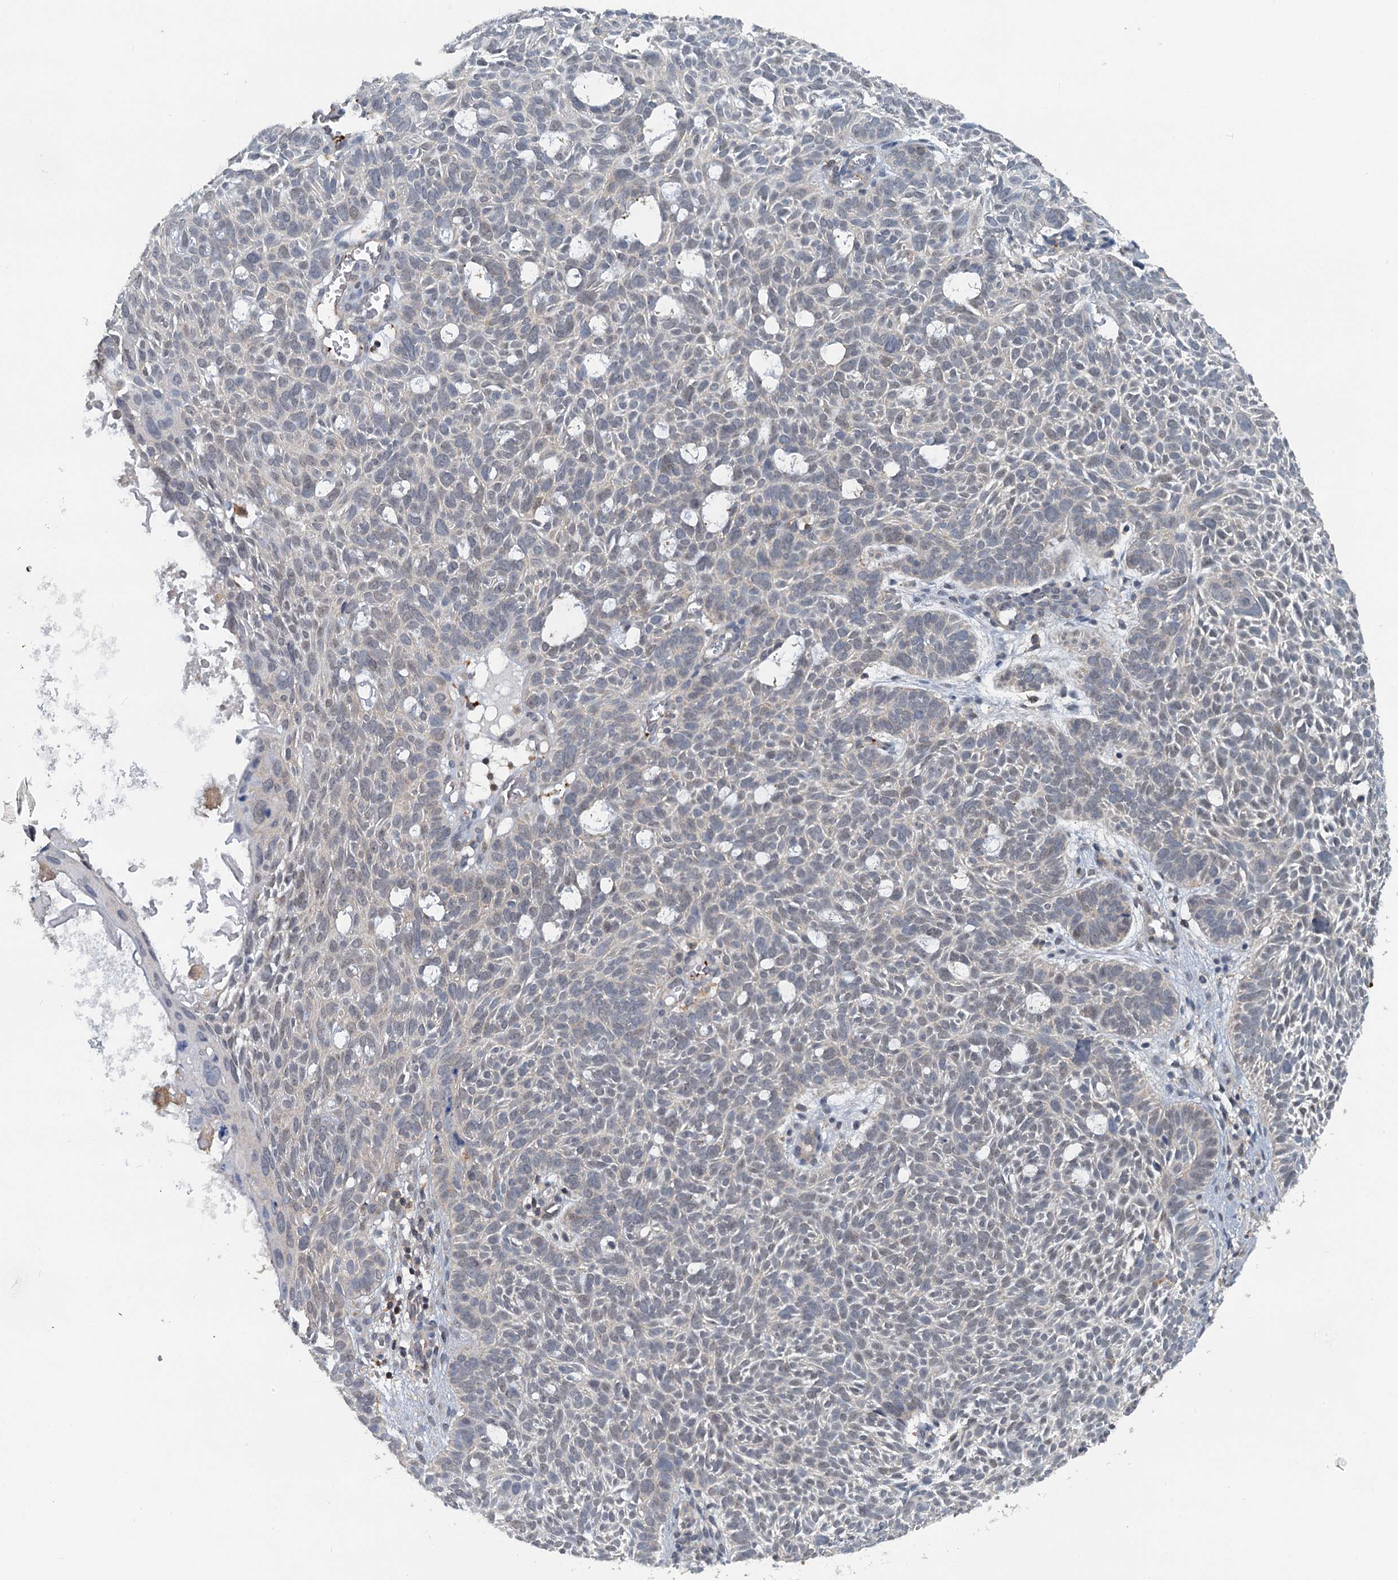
{"staining": {"intensity": "negative", "quantity": "none", "location": "none"}, "tissue": "skin cancer", "cell_type": "Tumor cells", "image_type": "cancer", "snomed": [{"axis": "morphology", "description": "Basal cell carcinoma"}, {"axis": "topography", "description": "Skin"}], "caption": "This photomicrograph is of skin basal cell carcinoma stained with IHC to label a protein in brown with the nuclei are counter-stained blue. There is no positivity in tumor cells. The staining was performed using DAB to visualize the protein expression in brown, while the nuclei were stained in blue with hematoxylin (Magnification: 20x).", "gene": "GCLM", "patient": {"sex": "male", "age": 69}}